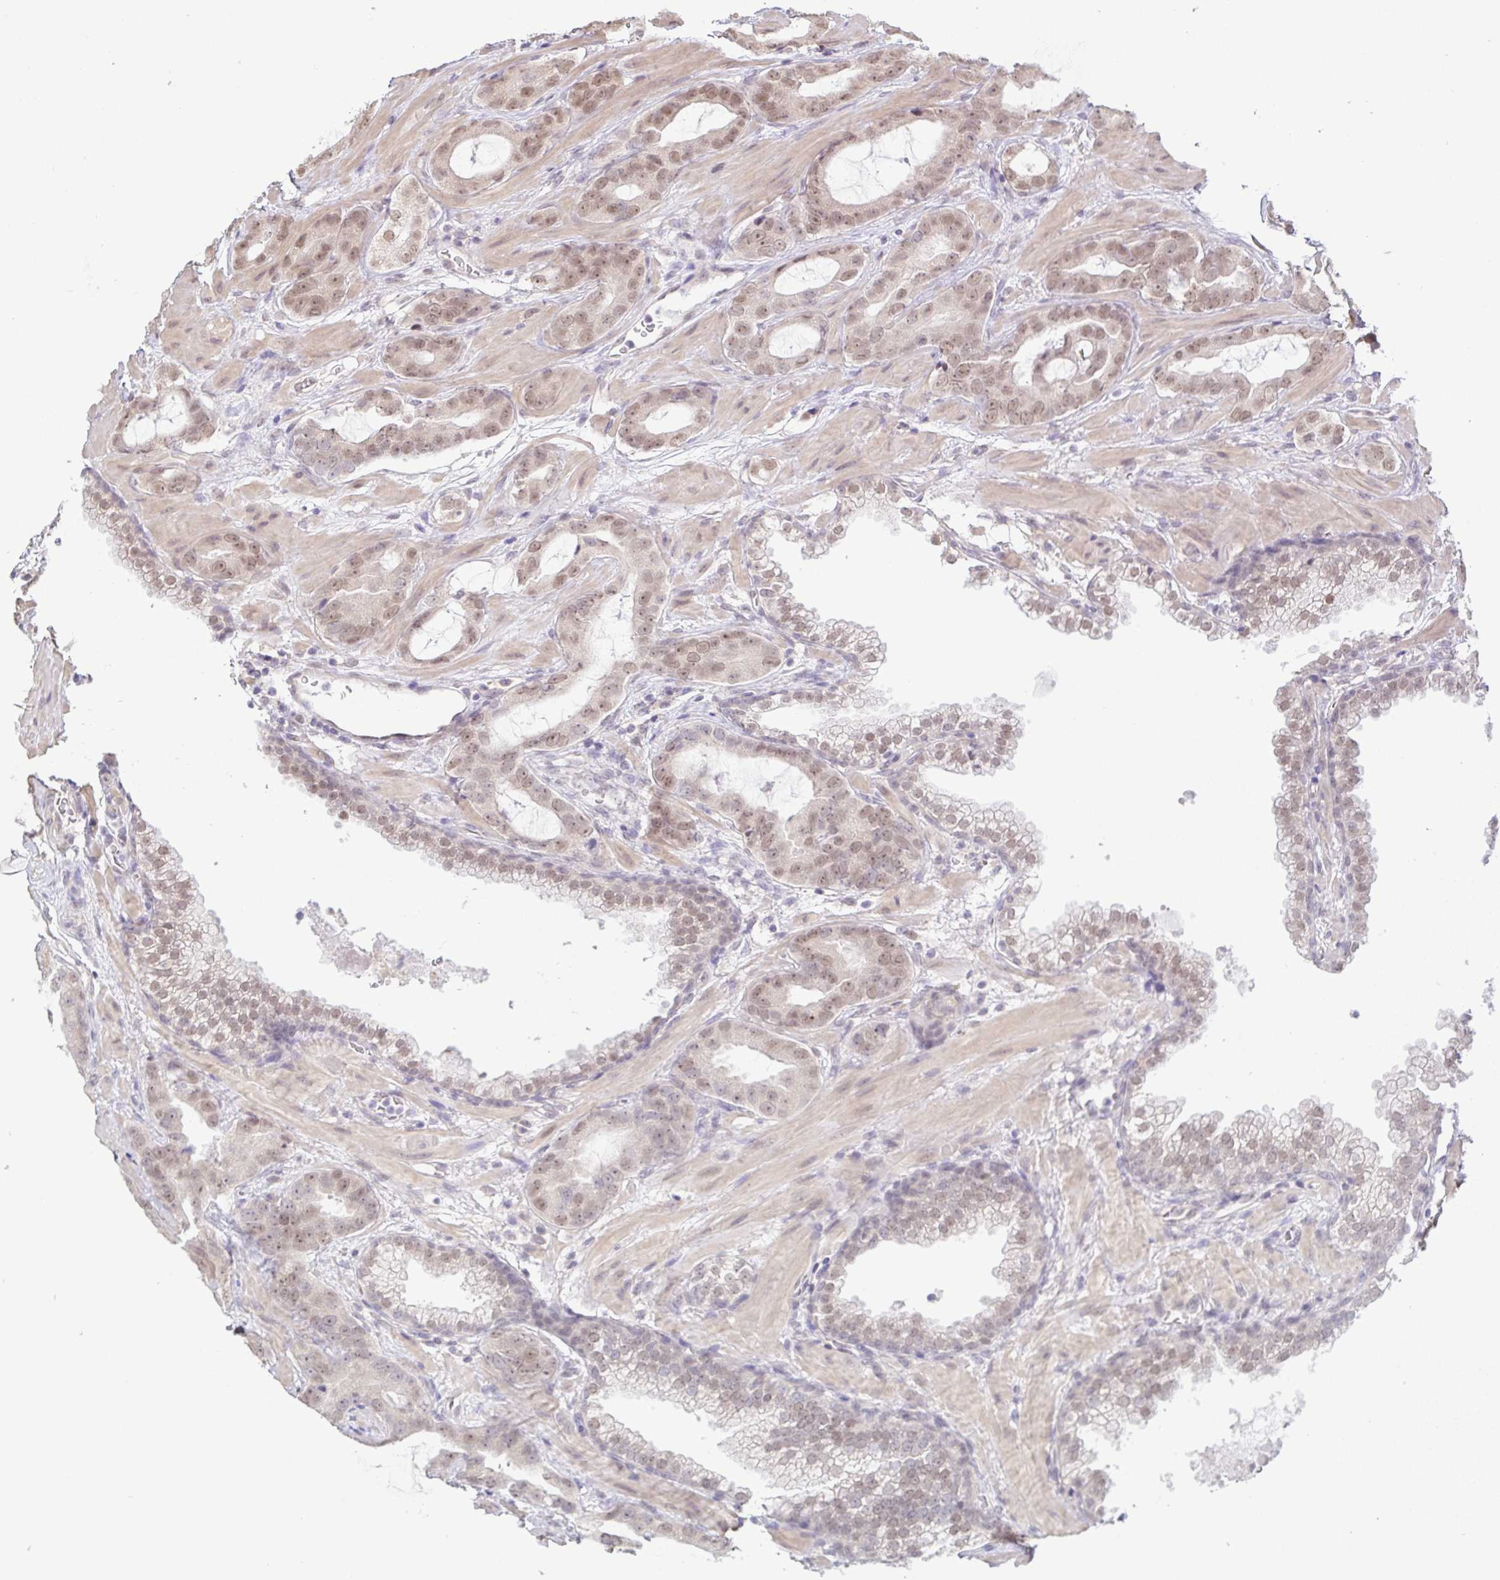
{"staining": {"intensity": "moderate", "quantity": ">75%", "location": "nuclear"}, "tissue": "prostate cancer", "cell_type": "Tumor cells", "image_type": "cancer", "snomed": [{"axis": "morphology", "description": "Adenocarcinoma, Low grade"}, {"axis": "topography", "description": "Prostate"}], "caption": "Protein analysis of prostate adenocarcinoma (low-grade) tissue exhibits moderate nuclear positivity in about >75% of tumor cells. The staining was performed using DAB to visualize the protein expression in brown, while the nuclei were stained in blue with hematoxylin (Magnification: 20x).", "gene": "HYPK", "patient": {"sex": "male", "age": 62}}